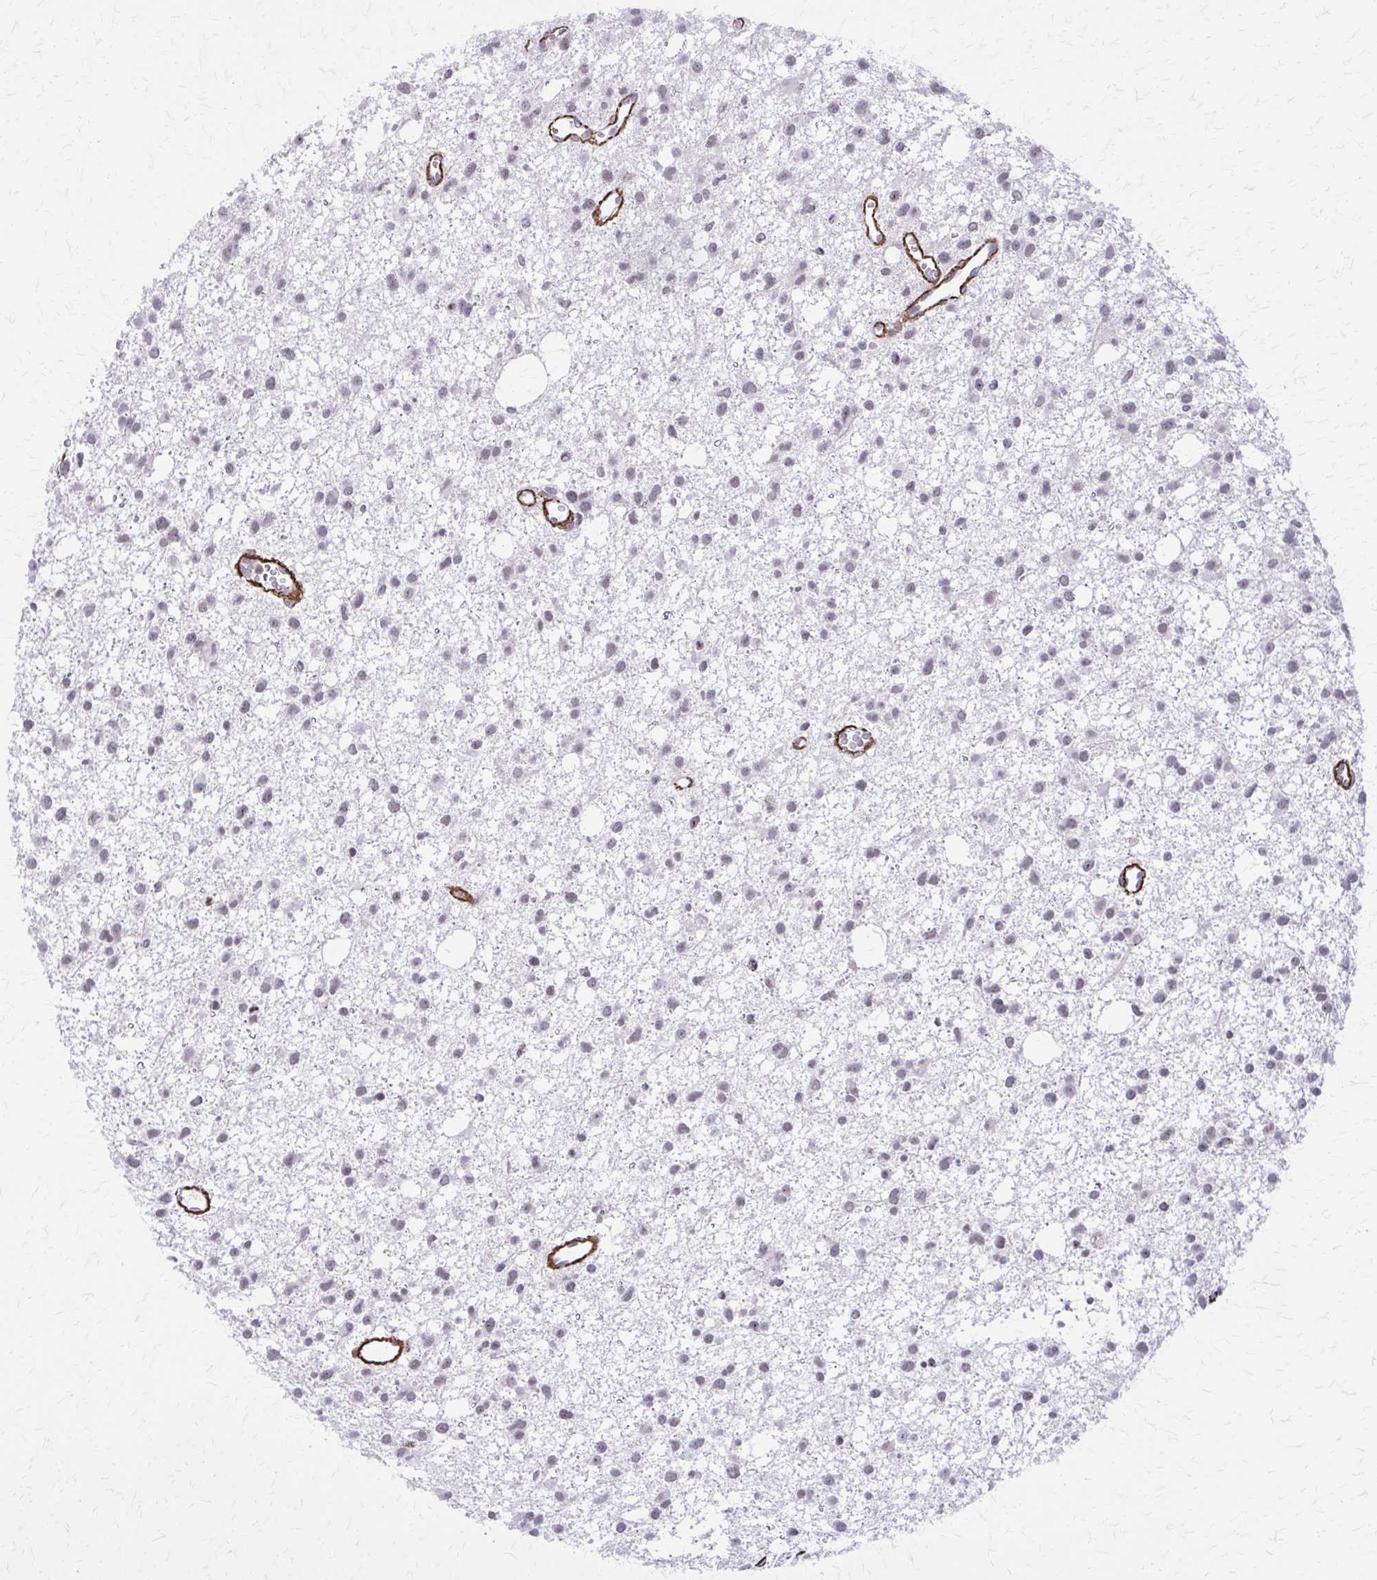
{"staining": {"intensity": "negative", "quantity": "none", "location": "none"}, "tissue": "glioma", "cell_type": "Tumor cells", "image_type": "cancer", "snomed": [{"axis": "morphology", "description": "Glioma, malignant, High grade"}, {"axis": "topography", "description": "Brain"}], "caption": "Tumor cells are negative for protein expression in human glioma.", "gene": "NRBF2", "patient": {"sex": "male", "age": 23}}